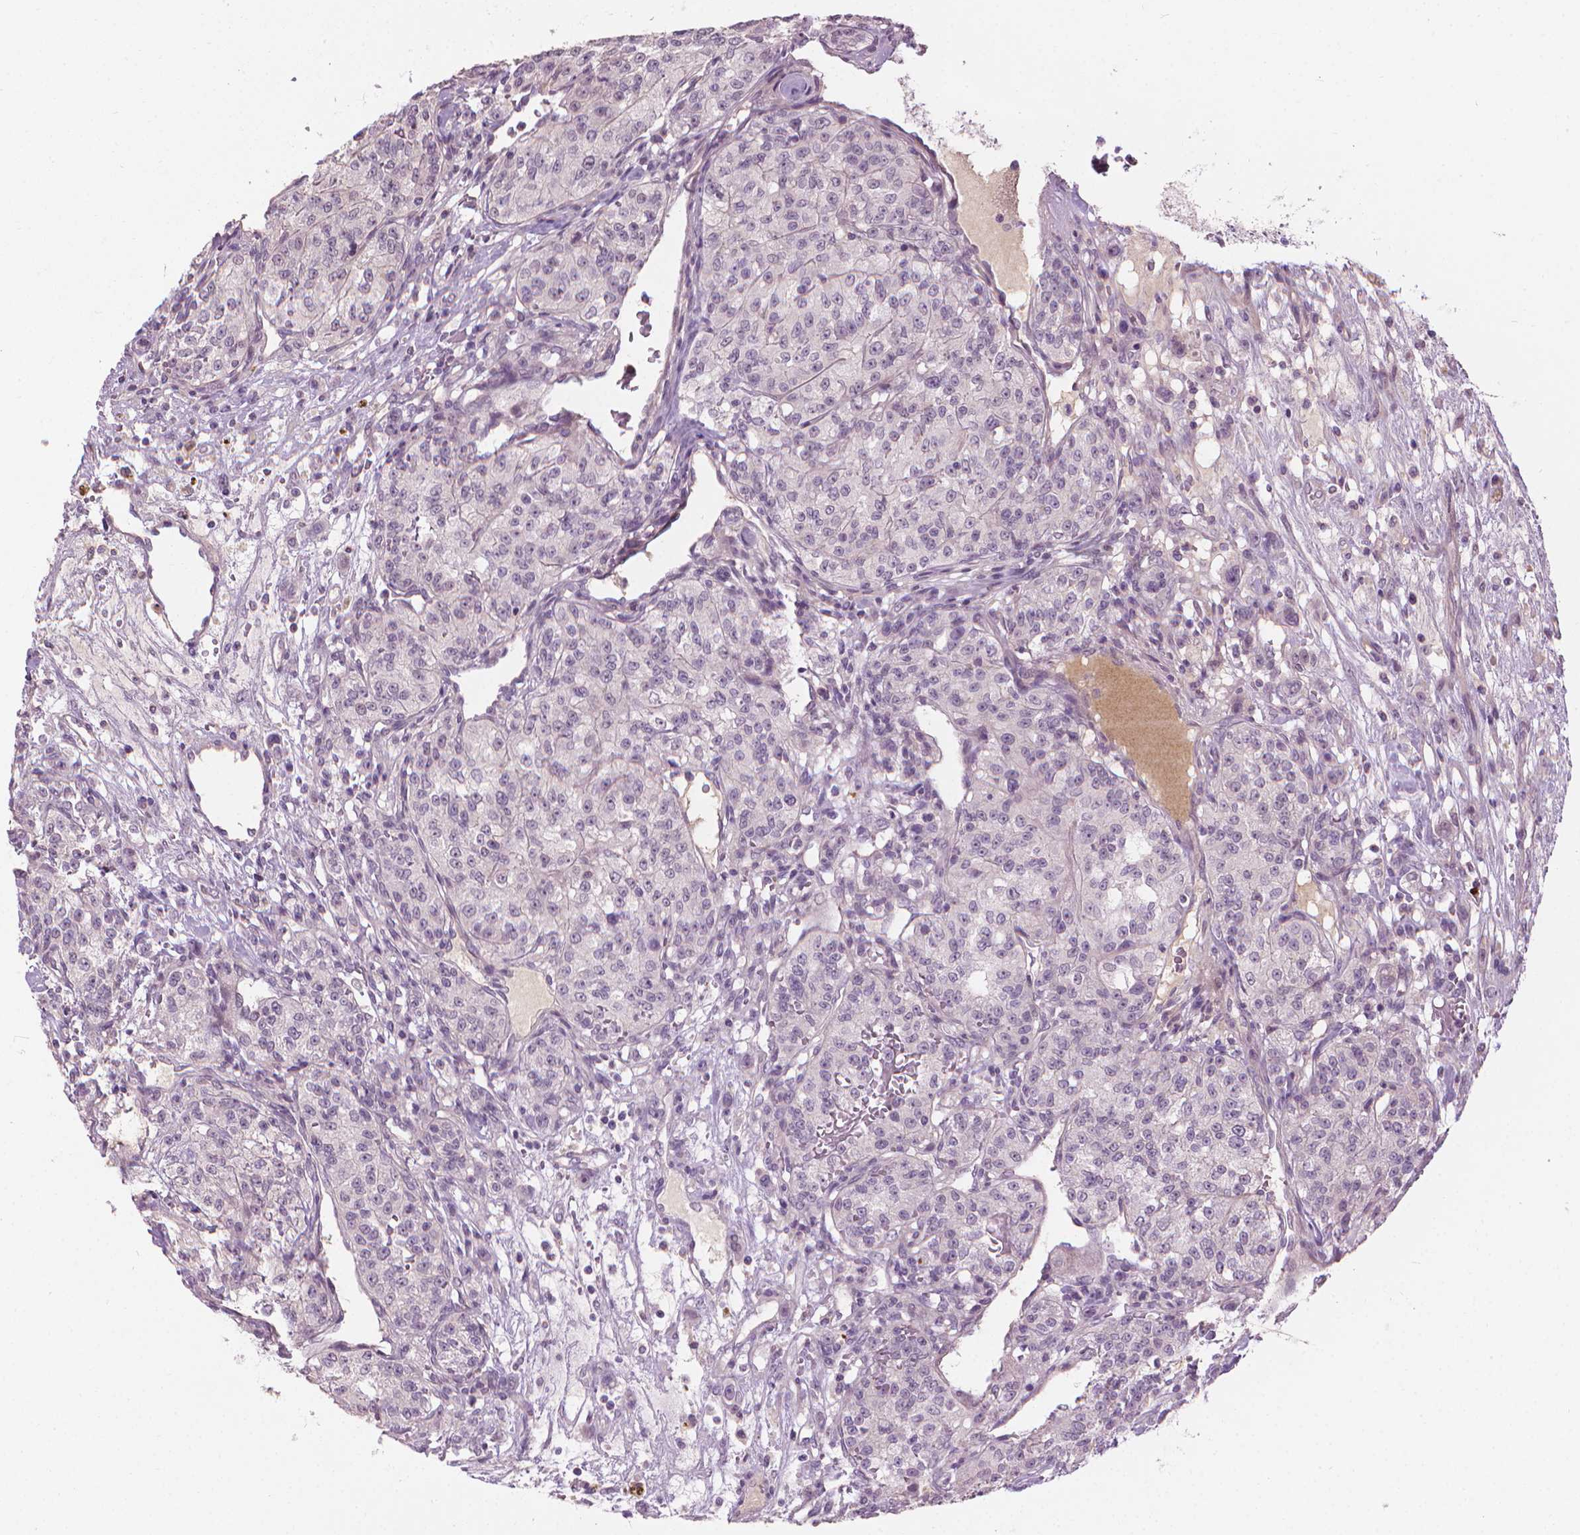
{"staining": {"intensity": "negative", "quantity": "none", "location": "none"}, "tissue": "renal cancer", "cell_type": "Tumor cells", "image_type": "cancer", "snomed": [{"axis": "morphology", "description": "Adenocarcinoma, NOS"}, {"axis": "topography", "description": "Kidney"}], "caption": "Tumor cells show no significant protein expression in adenocarcinoma (renal). (IHC, brightfield microscopy, high magnification).", "gene": "SAXO2", "patient": {"sex": "female", "age": 63}}